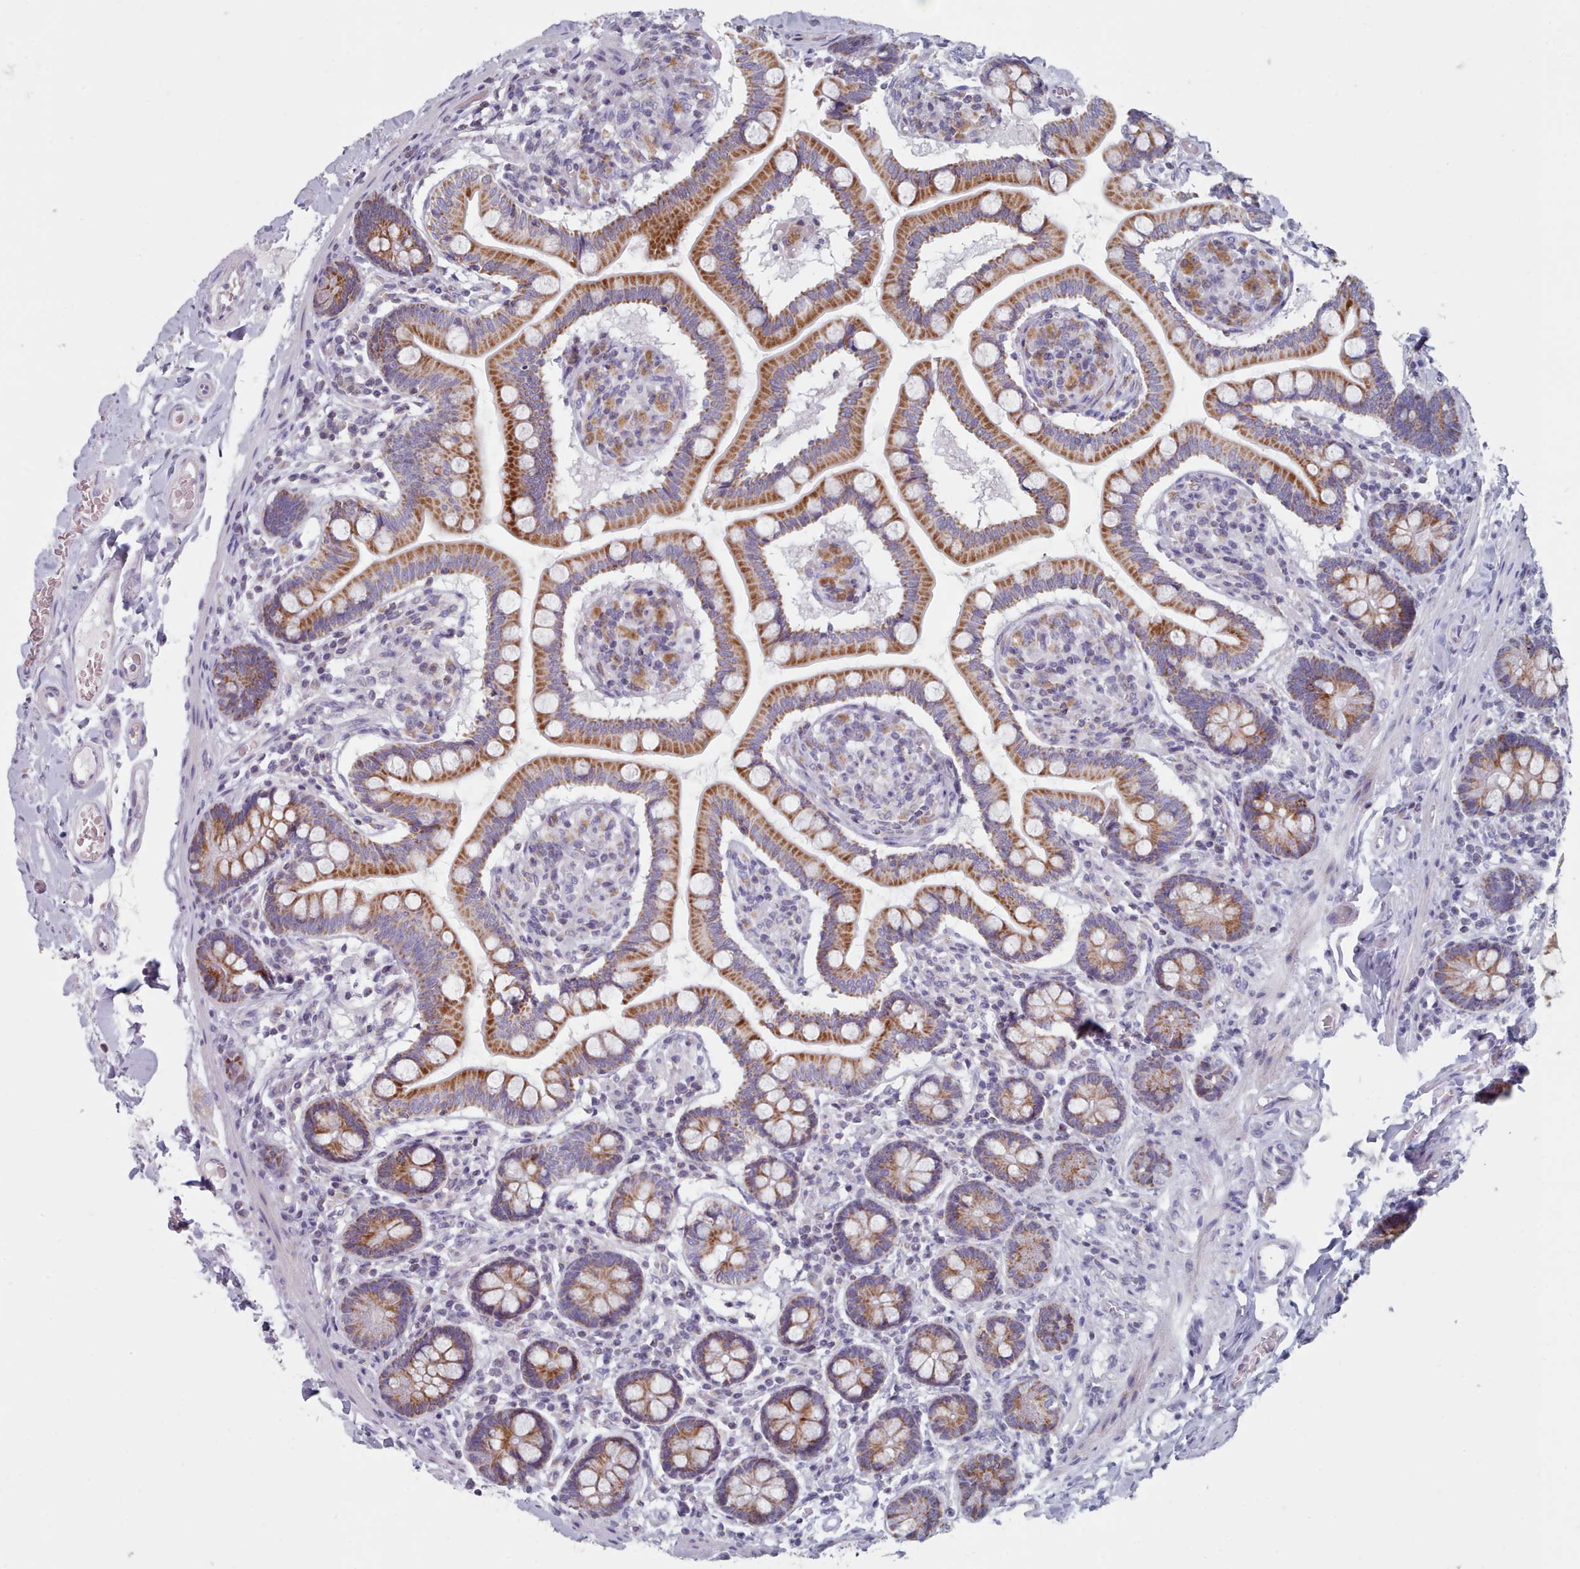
{"staining": {"intensity": "strong", "quantity": ">75%", "location": "cytoplasmic/membranous"}, "tissue": "small intestine", "cell_type": "Glandular cells", "image_type": "normal", "snomed": [{"axis": "morphology", "description": "Normal tissue, NOS"}, {"axis": "topography", "description": "Small intestine"}], "caption": "Protein staining of unremarkable small intestine displays strong cytoplasmic/membranous expression in about >75% of glandular cells.", "gene": "FAM170B", "patient": {"sex": "female", "age": 64}}